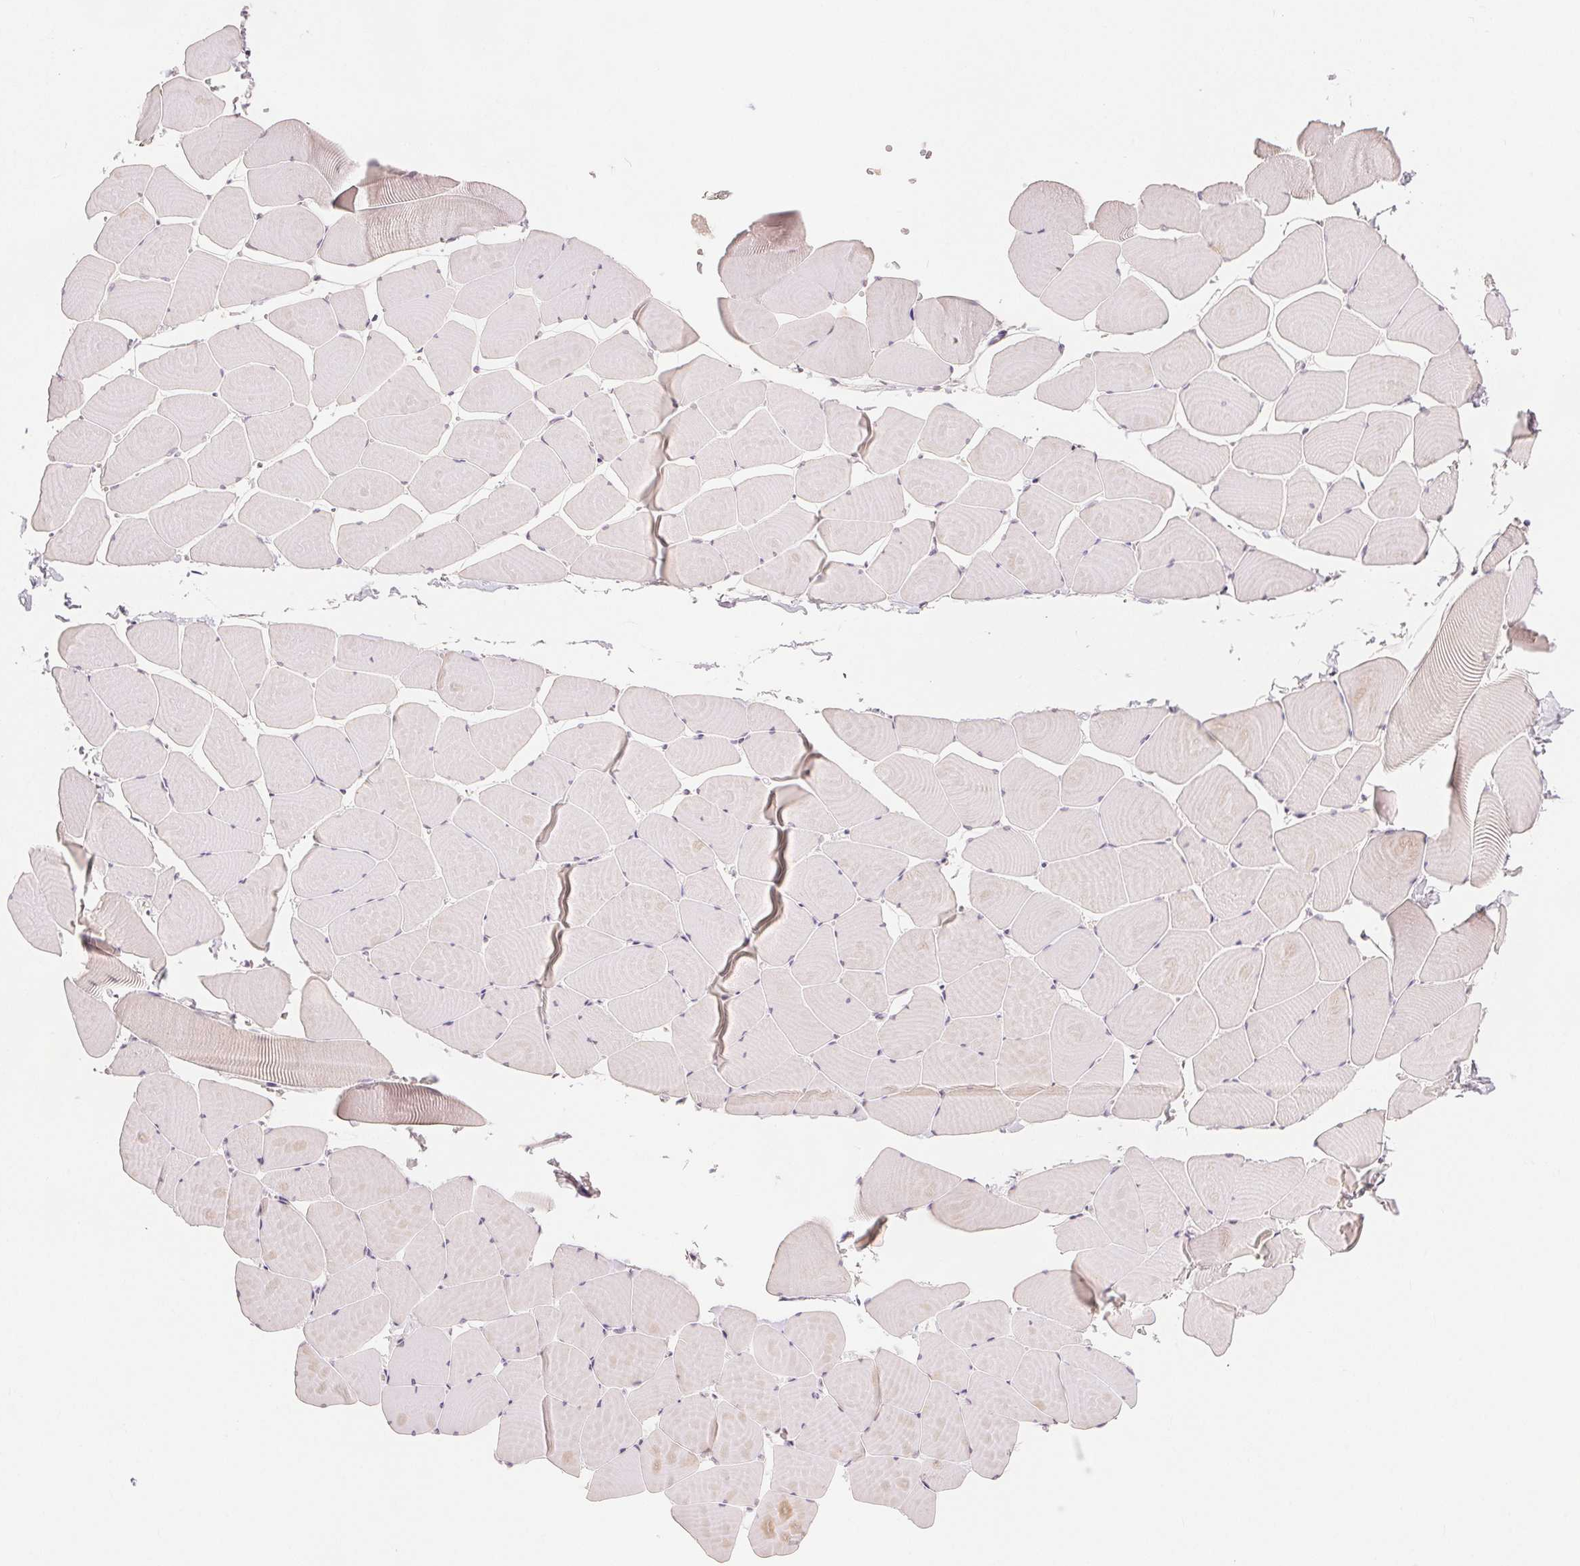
{"staining": {"intensity": "negative", "quantity": "none", "location": "none"}, "tissue": "skeletal muscle", "cell_type": "Myocytes", "image_type": "normal", "snomed": [{"axis": "morphology", "description": "Normal tissue, NOS"}, {"axis": "topography", "description": "Skeletal muscle"}], "caption": "Immunohistochemistry of benign human skeletal muscle shows no positivity in myocytes.", "gene": "SLC27A5", "patient": {"sex": "male", "age": 25}}